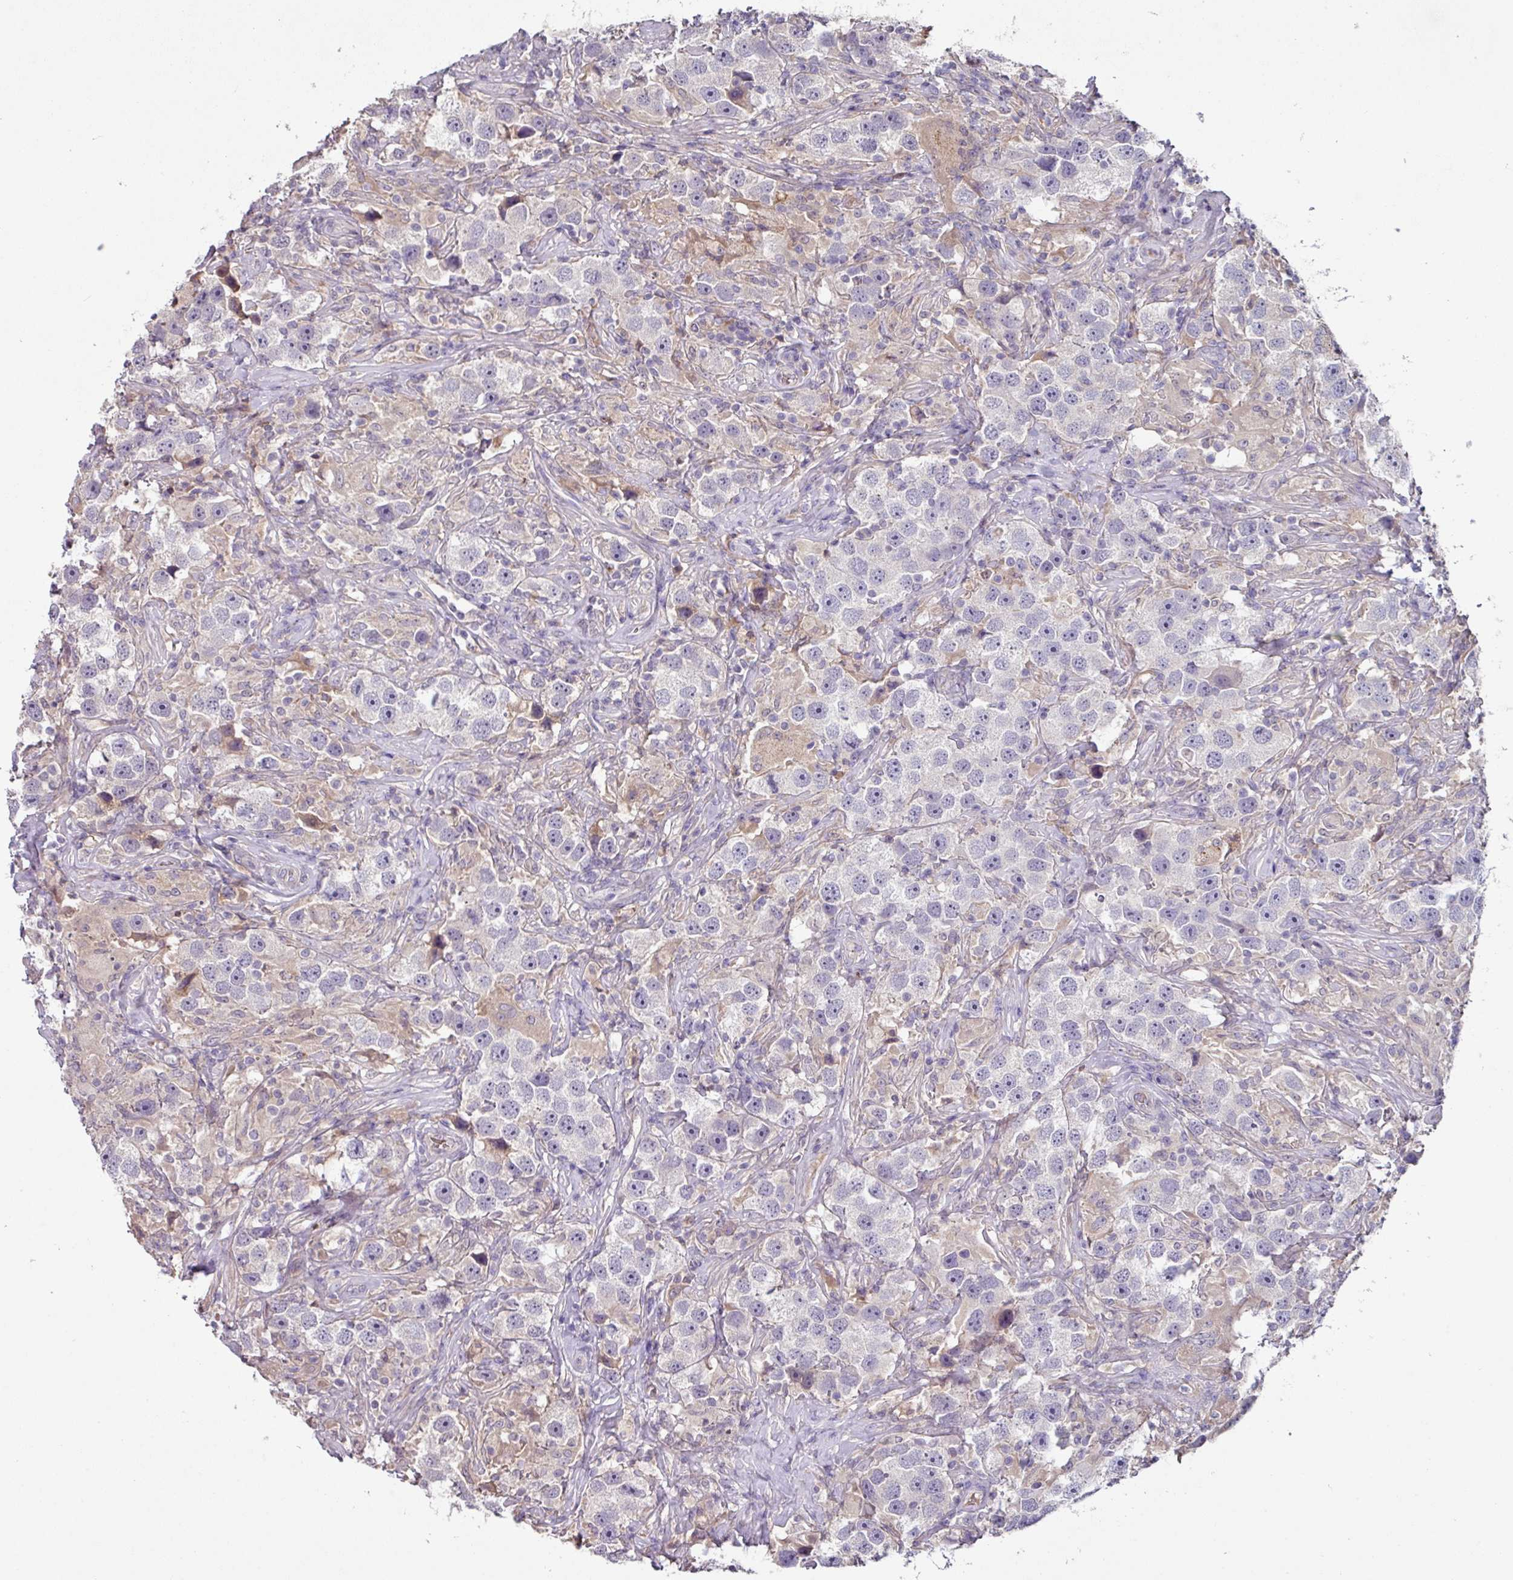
{"staining": {"intensity": "negative", "quantity": "none", "location": "none"}, "tissue": "testis cancer", "cell_type": "Tumor cells", "image_type": "cancer", "snomed": [{"axis": "morphology", "description": "Seminoma, NOS"}, {"axis": "topography", "description": "Testis"}], "caption": "Tumor cells show no significant positivity in seminoma (testis).", "gene": "SLC5A10", "patient": {"sex": "male", "age": 49}}